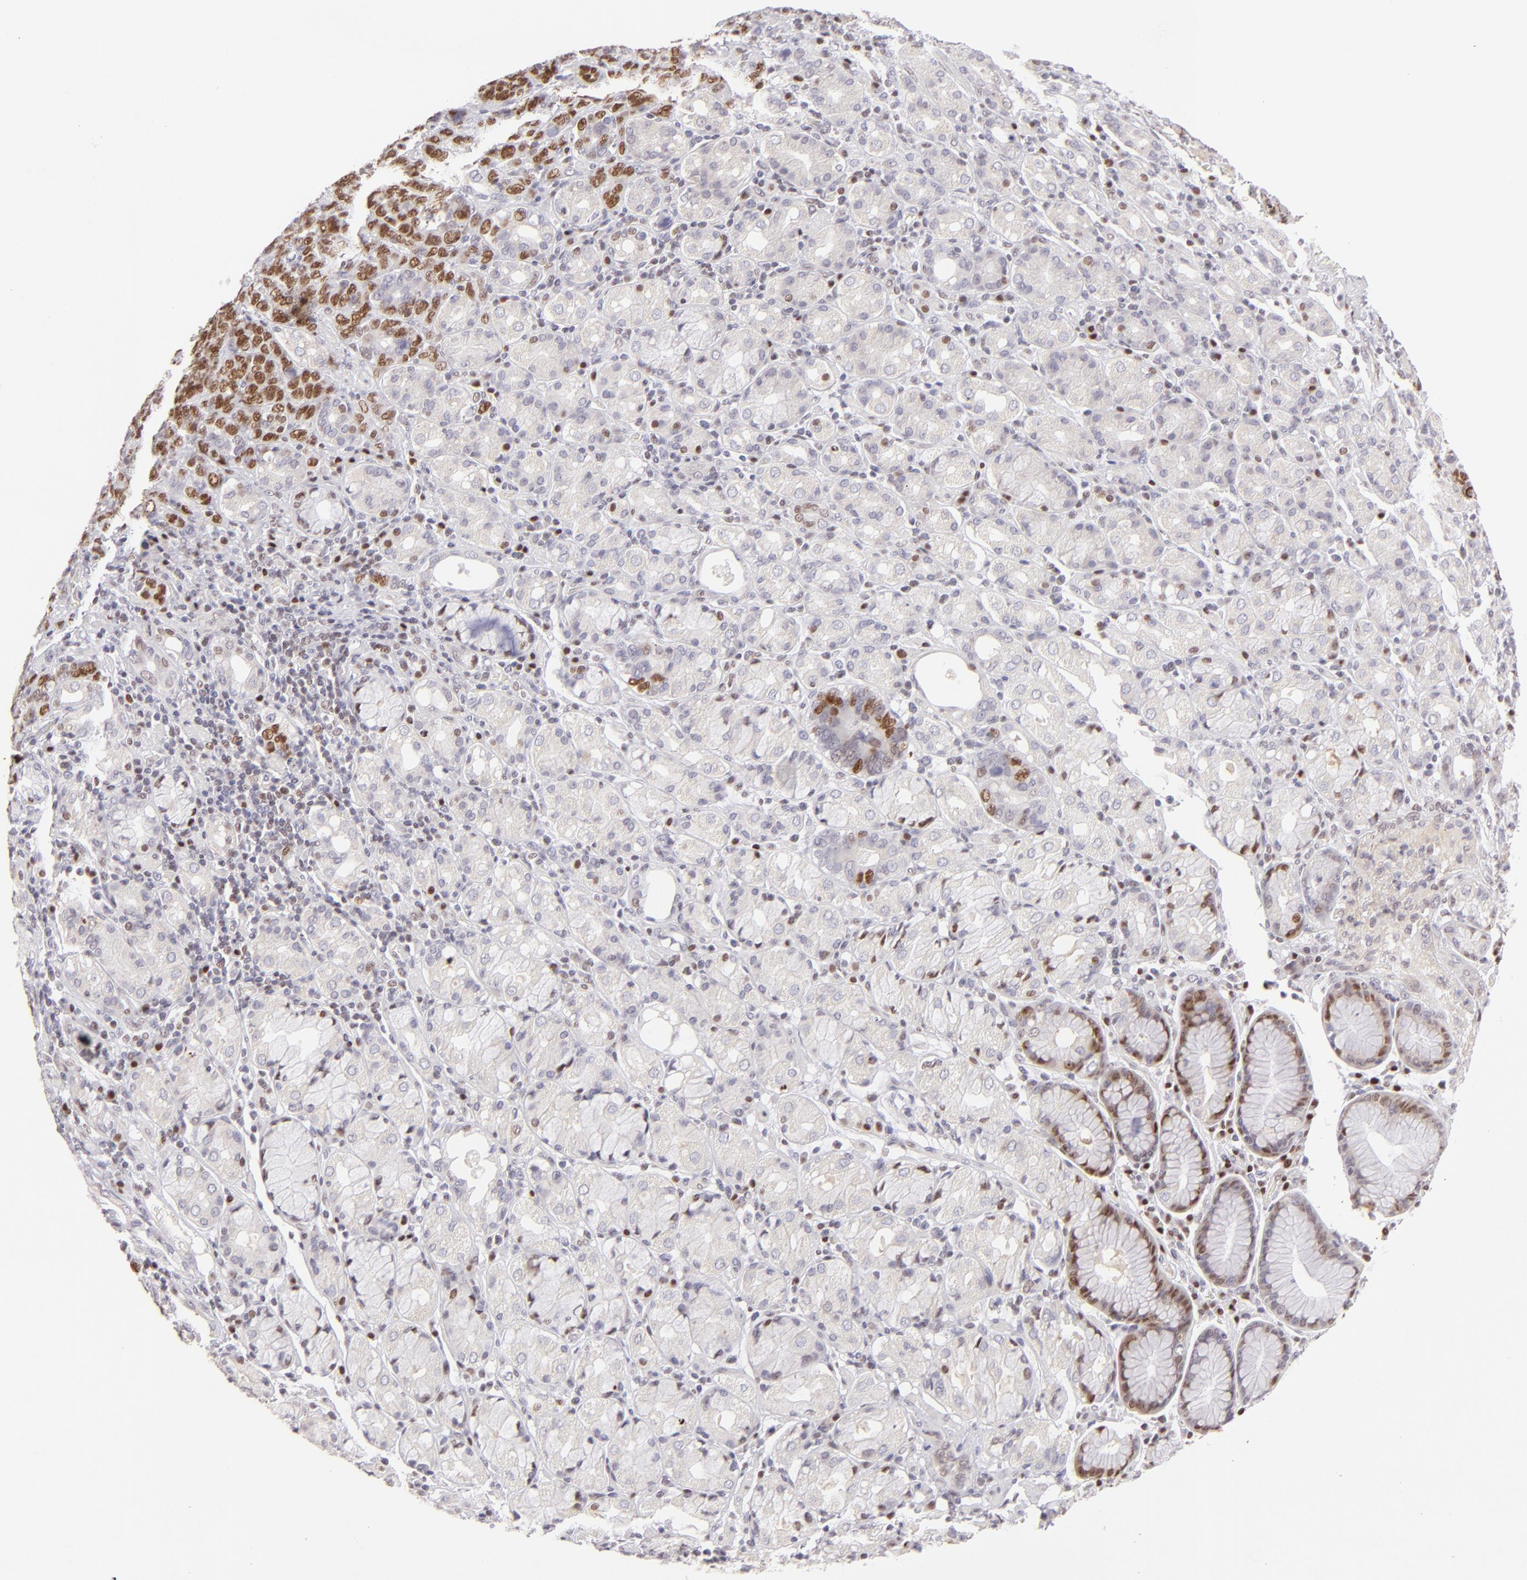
{"staining": {"intensity": "strong", "quantity": ">75%", "location": "nuclear"}, "tissue": "stomach cancer", "cell_type": "Tumor cells", "image_type": "cancer", "snomed": [{"axis": "morphology", "description": "Adenocarcinoma, NOS"}, {"axis": "topography", "description": "Stomach, upper"}], "caption": "Immunohistochemical staining of stomach adenocarcinoma displays high levels of strong nuclear protein positivity in approximately >75% of tumor cells. (brown staining indicates protein expression, while blue staining denotes nuclei).", "gene": "POU2F1", "patient": {"sex": "male", "age": 71}}